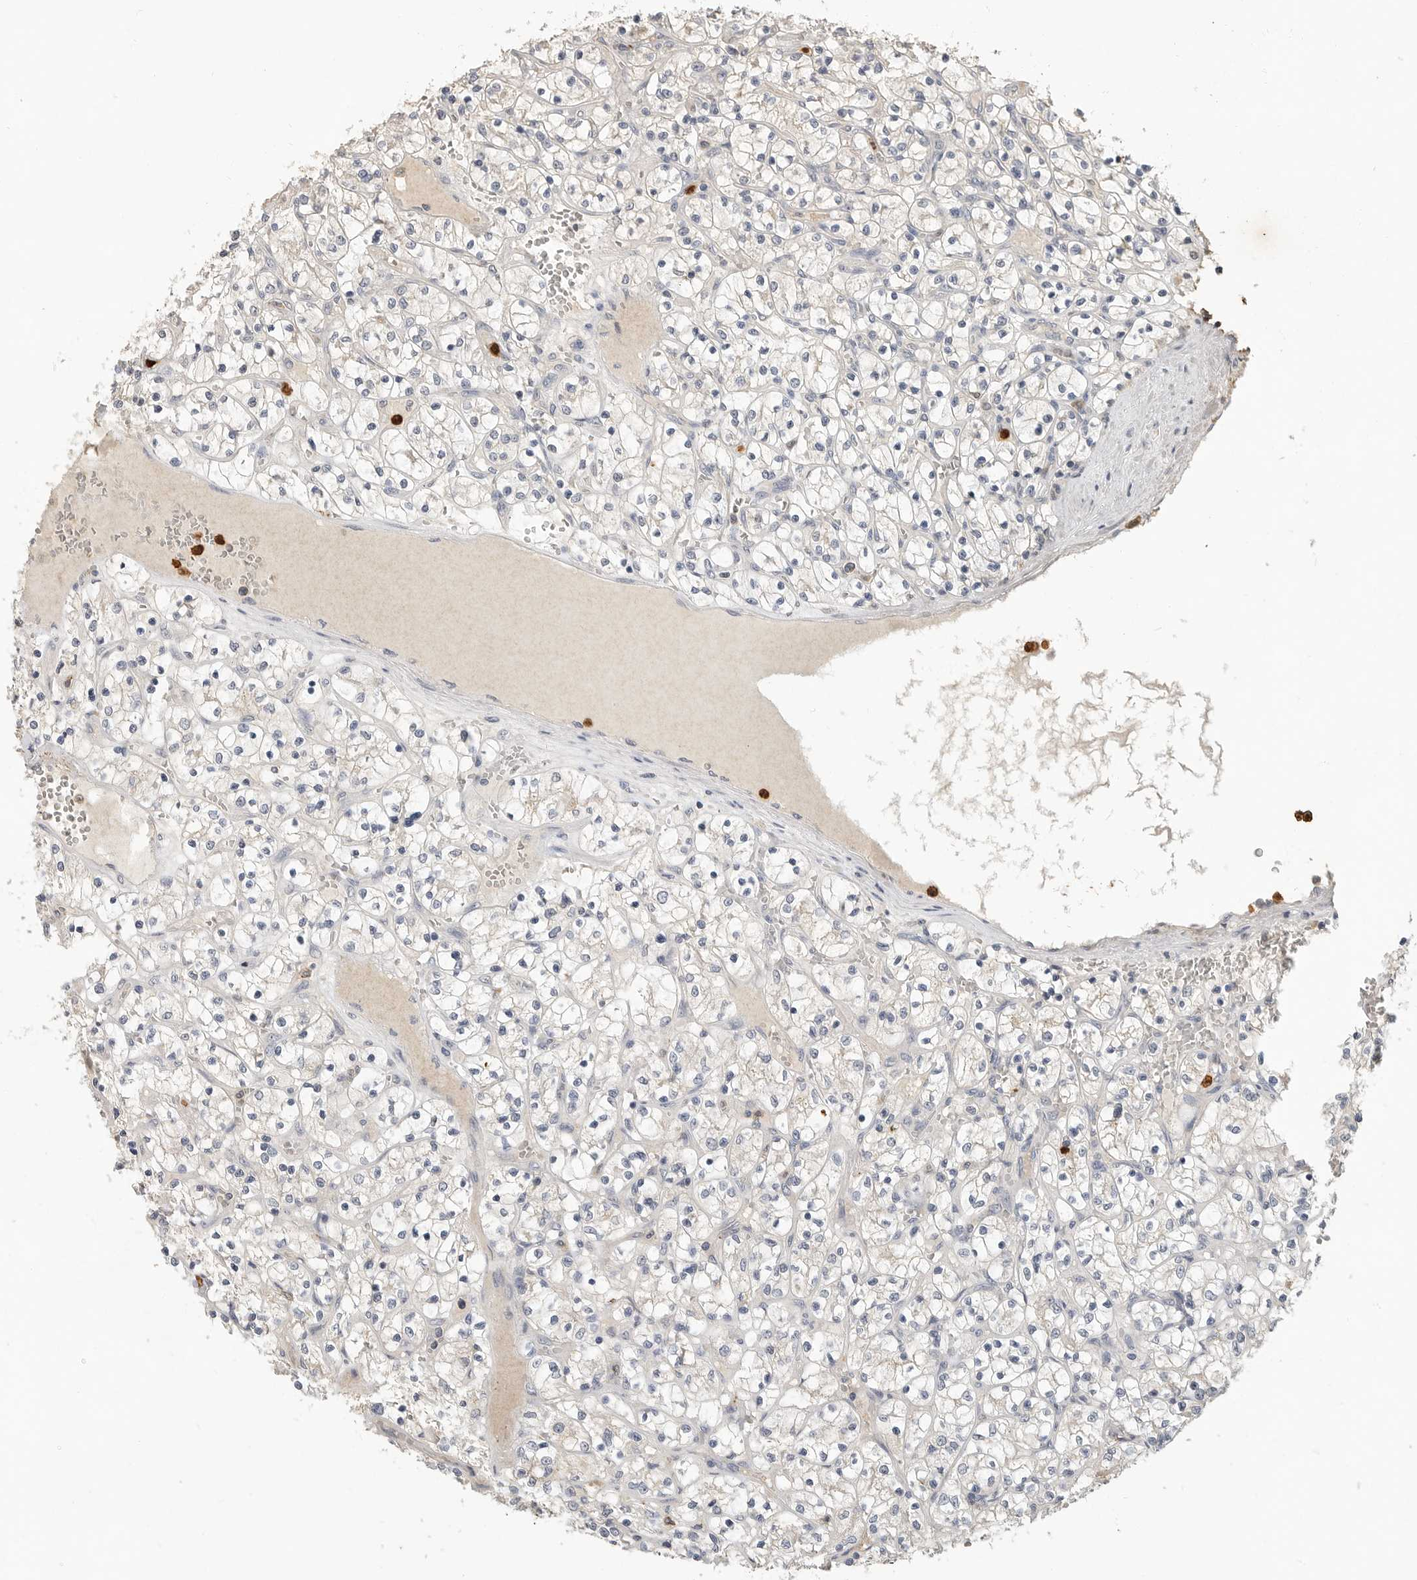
{"staining": {"intensity": "negative", "quantity": "none", "location": "none"}, "tissue": "renal cancer", "cell_type": "Tumor cells", "image_type": "cancer", "snomed": [{"axis": "morphology", "description": "Adenocarcinoma, NOS"}, {"axis": "topography", "description": "Kidney"}], "caption": "The image demonstrates no staining of tumor cells in adenocarcinoma (renal). (Stains: DAB (3,3'-diaminobenzidine) immunohistochemistry (IHC) with hematoxylin counter stain, Microscopy: brightfield microscopy at high magnification).", "gene": "LTBR", "patient": {"sex": "female", "age": 69}}